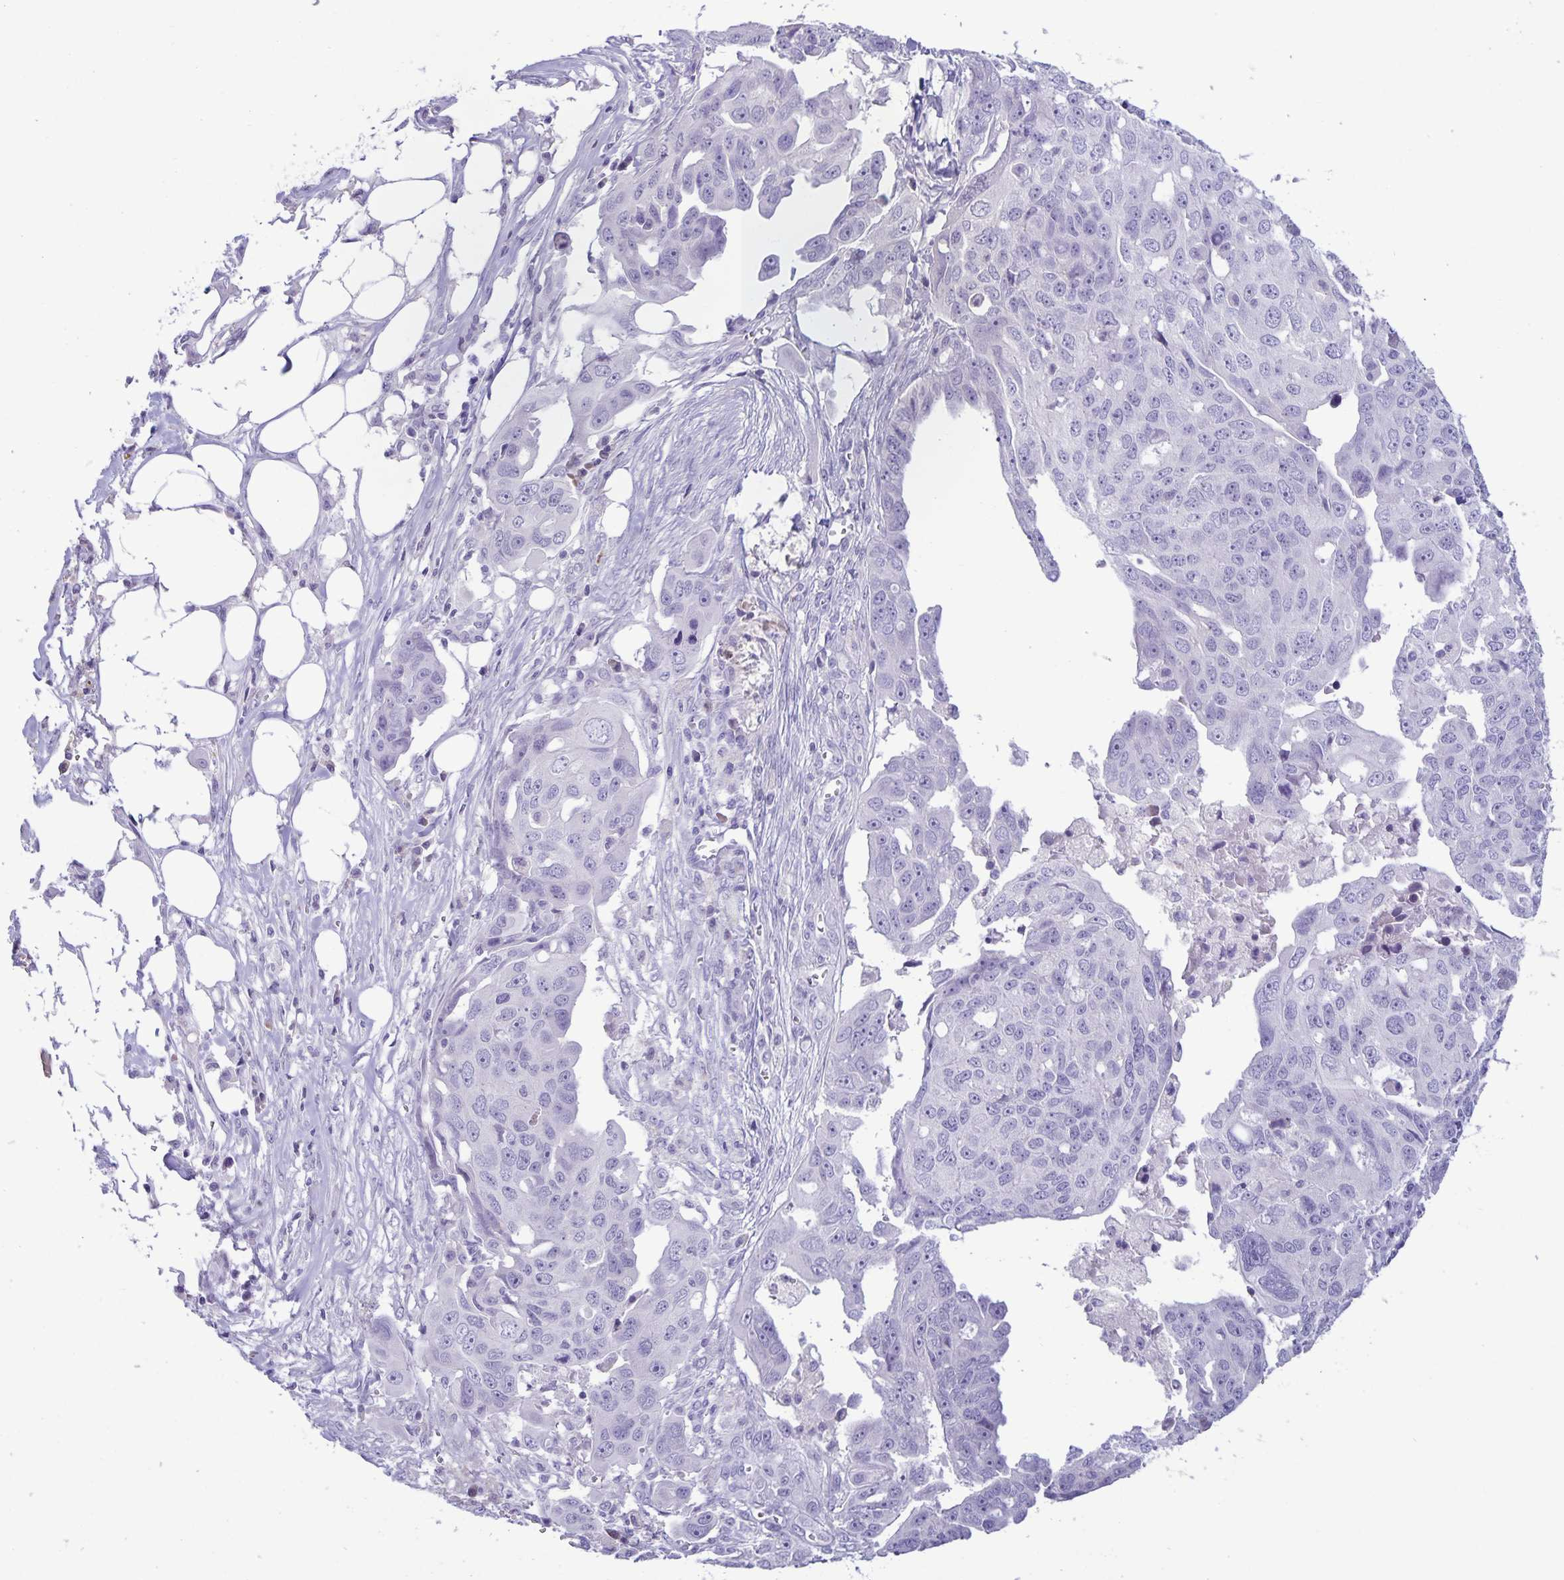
{"staining": {"intensity": "negative", "quantity": "none", "location": "none"}, "tissue": "ovarian cancer", "cell_type": "Tumor cells", "image_type": "cancer", "snomed": [{"axis": "morphology", "description": "Carcinoma, endometroid"}, {"axis": "topography", "description": "Ovary"}], "caption": "A micrograph of human ovarian cancer is negative for staining in tumor cells. (Immunohistochemistry (ihc), brightfield microscopy, high magnification).", "gene": "IBTK", "patient": {"sex": "female", "age": 70}}